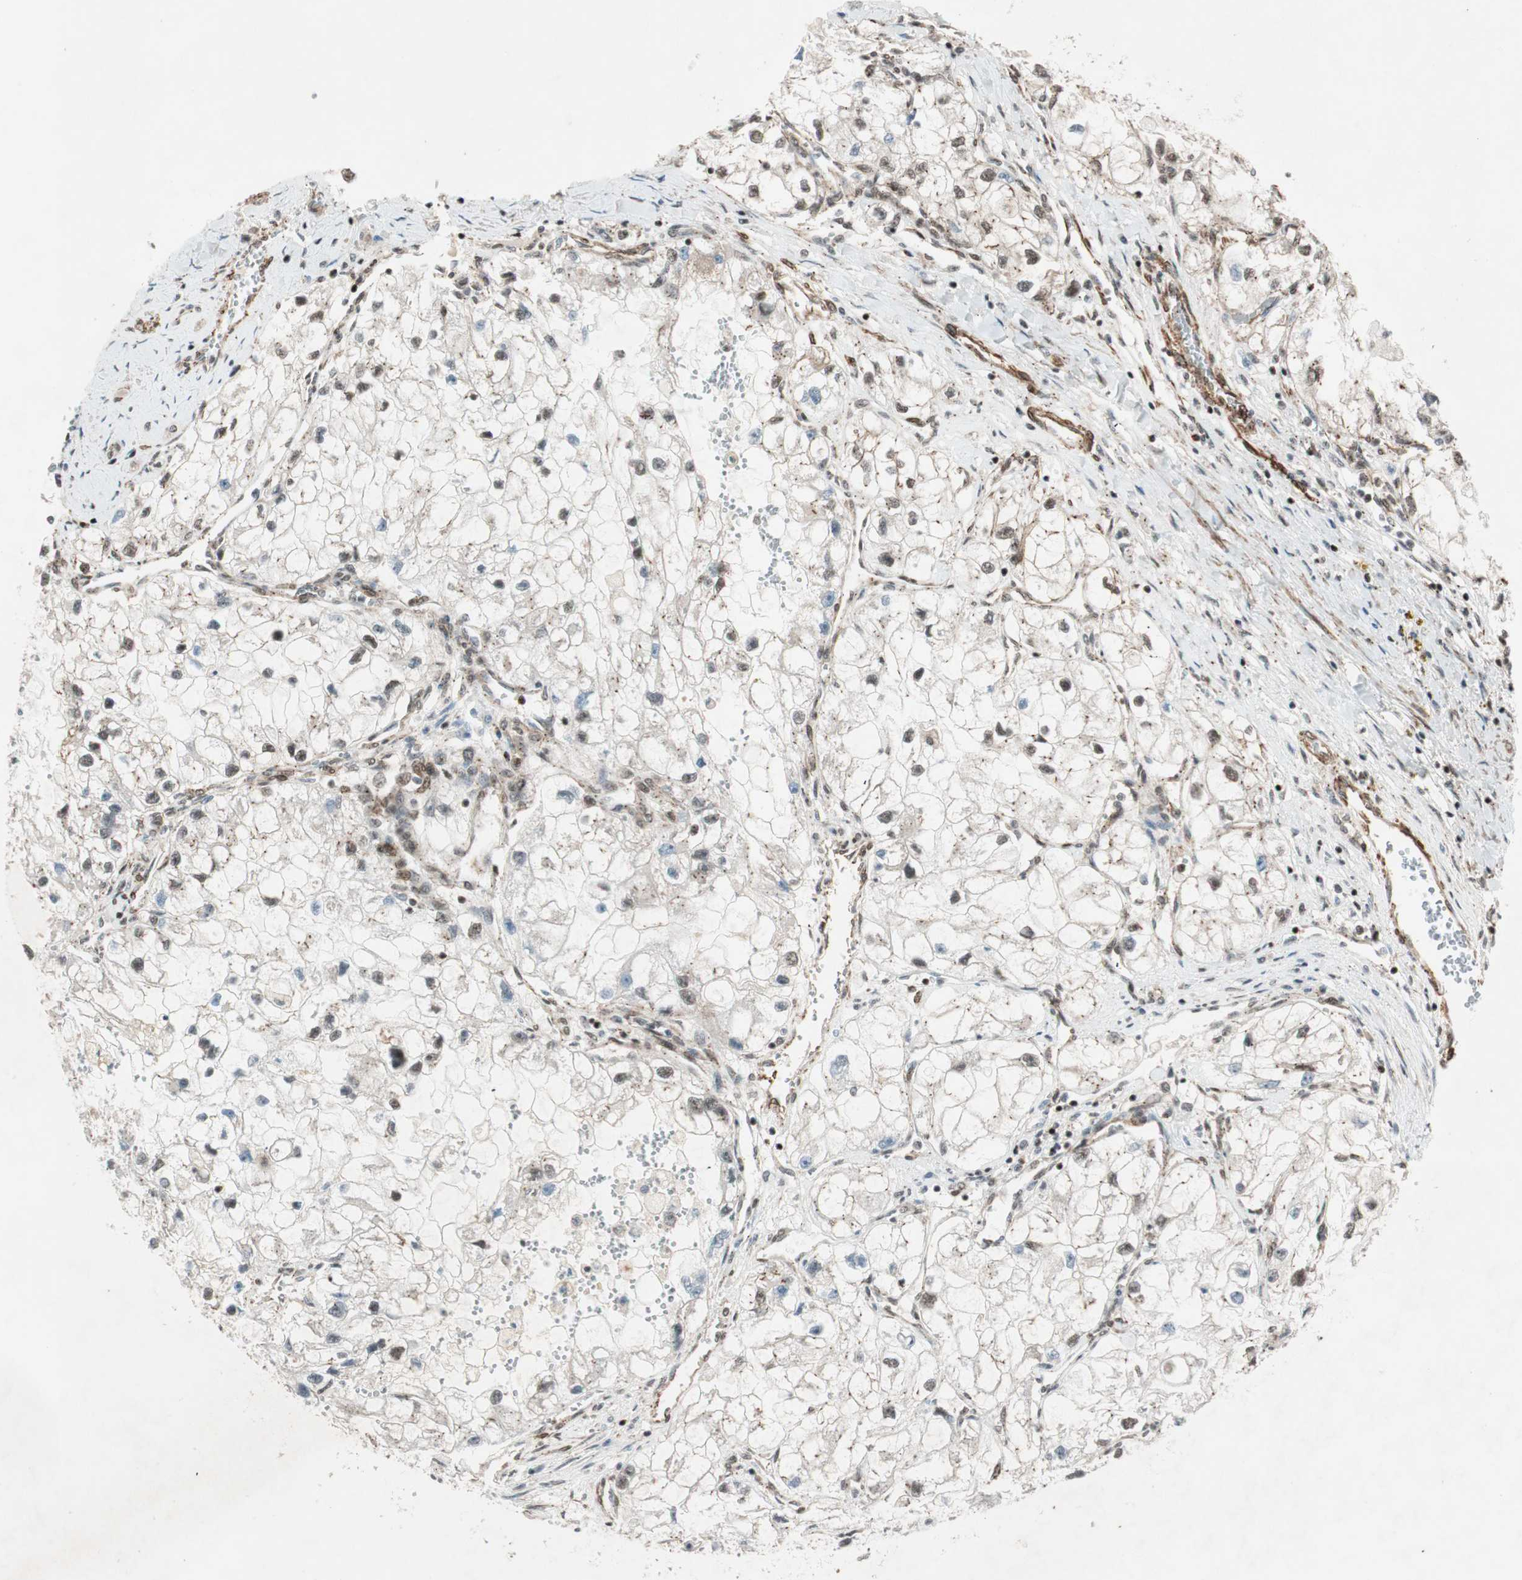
{"staining": {"intensity": "moderate", "quantity": "25%-75%", "location": "nuclear"}, "tissue": "renal cancer", "cell_type": "Tumor cells", "image_type": "cancer", "snomed": [{"axis": "morphology", "description": "Adenocarcinoma, NOS"}, {"axis": "topography", "description": "Kidney"}], "caption": "A brown stain labels moderate nuclear expression of a protein in human renal adenocarcinoma tumor cells.", "gene": "CDK19", "patient": {"sex": "female", "age": 70}}